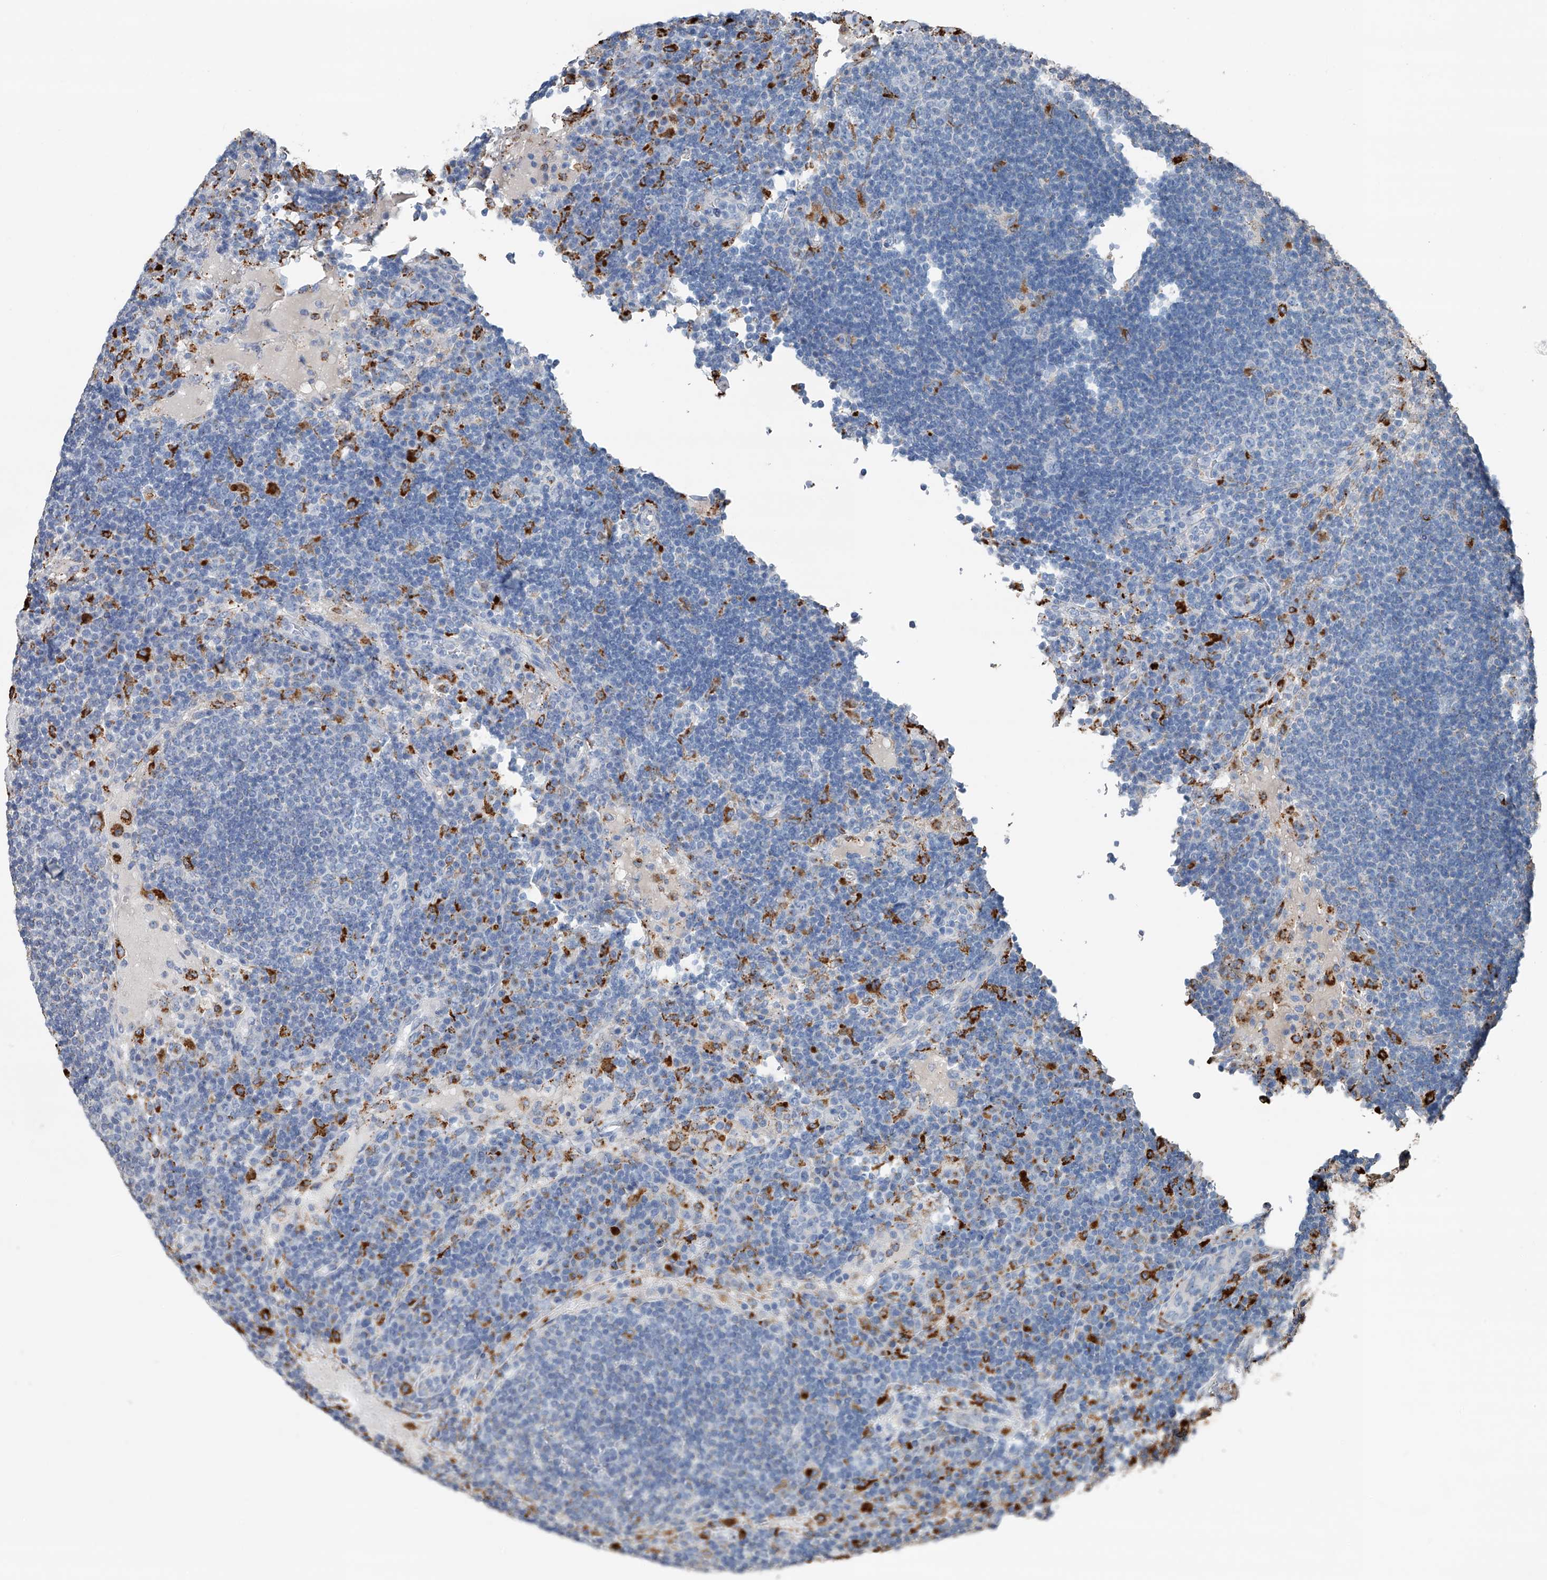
{"staining": {"intensity": "negative", "quantity": "none", "location": "none"}, "tissue": "lymph node", "cell_type": "Germinal center cells", "image_type": "normal", "snomed": [{"axis": "morphology", "description": "Normal tissue, NOS"}, {"axis": "topography", "description": "Lymph node"}], "caption": "DAB (3,3'-diaminobenzidine) immunohistochemical staining of benign human lymph node demonstrates no significant positivity in germinal center cells. (DAB (3,3'-diaminobenzidine) immunohistochemistry visualized using brightfield microscopy, high magnification).", "gene": "ZNF772", "patient": {"sex": "female", "age": 53}}